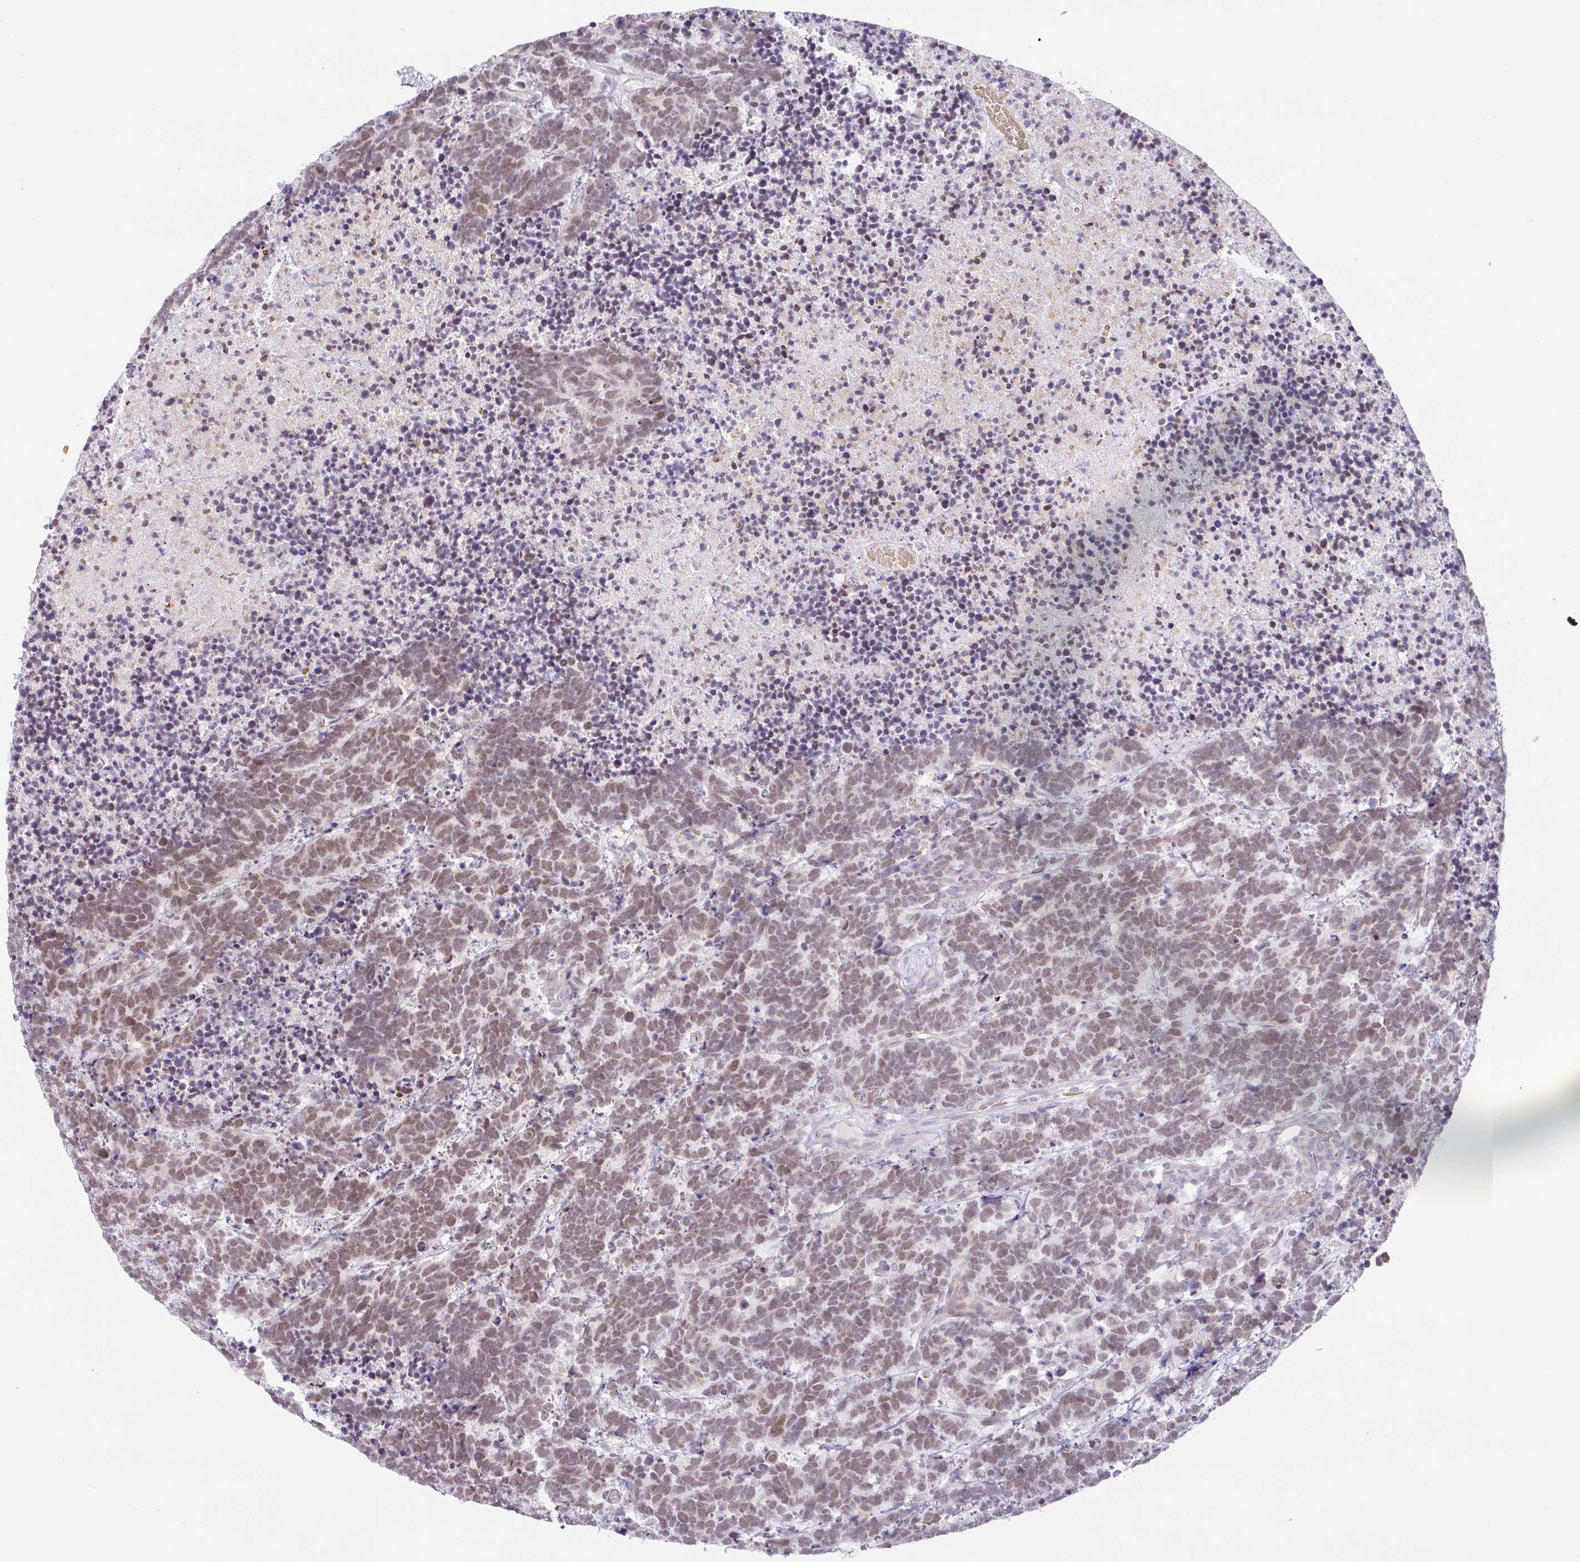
{"staining": {"intensity": "moderate", "quantity": ">75%", "location": "nuclear"}, "tissue": "carcinoid", "cell_type": "Tumor cells", "image_type": "cancer", "snomed": [{"axis": "morphology", "description": "Carcinoma, NOS"}, {"axis": "morphology", "description": "Carcinoid, malignant, NOS"}, {"axis": "topography", "description": "Urinary bladder"}], "caption": "Tumor cells reveal medium levels of moderate nuclear expression in approximately >75% of cells in carcinoma.", "gene": "PARP2", "patient": {"sex": "male", "age": 57}}